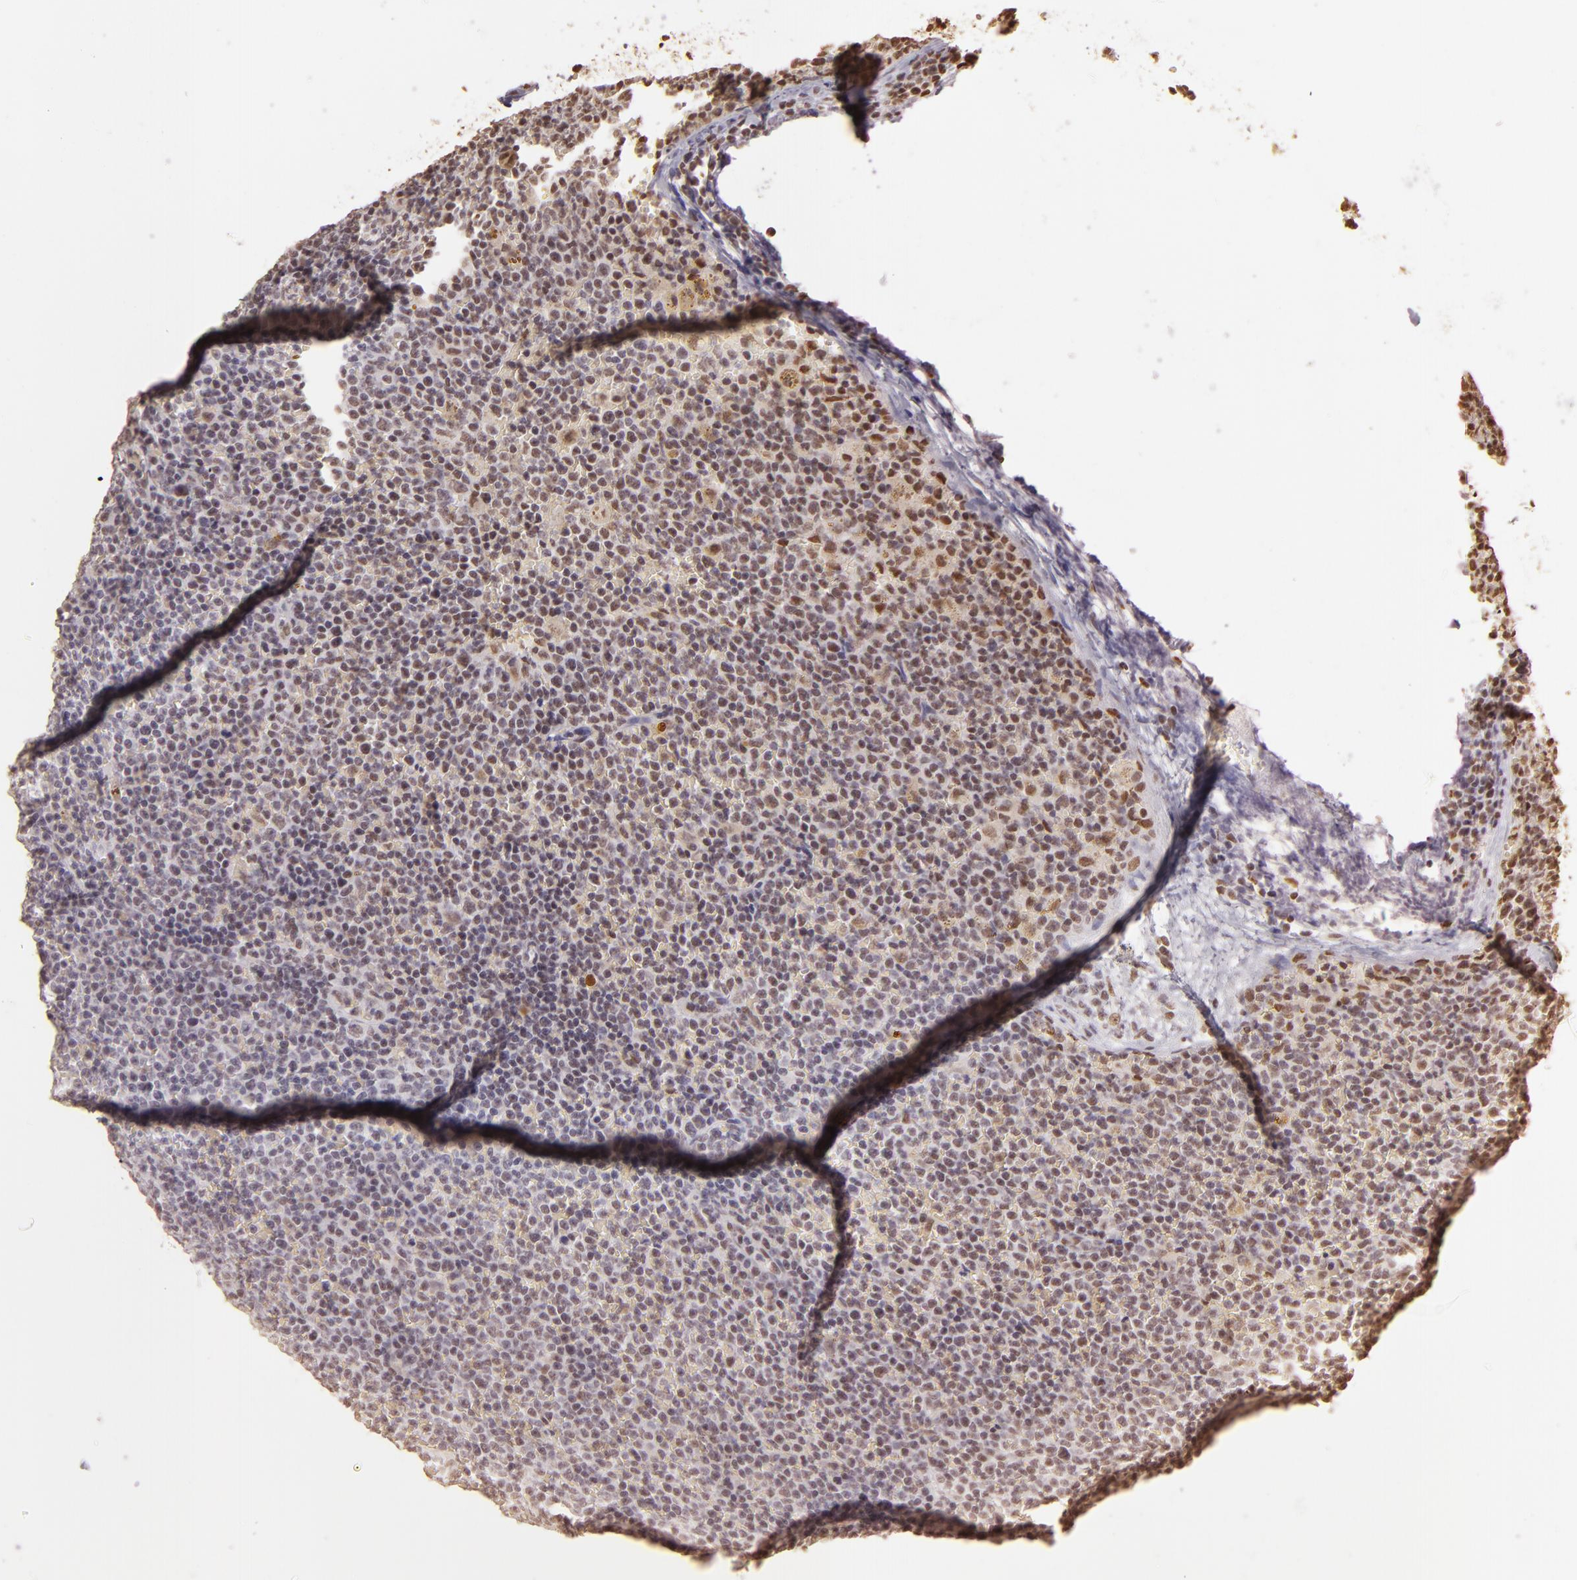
{"staining": {"intensity": "weak", "quantity": ">75%", "location": "nuclear"}, "tissue": "lymphoma", "cell_type": "Tumor cells", "image_type": "cancer", "snomed": [{"axis": "morphology", "description": "Malignant lymphoma, non-Hodgkin's type, Low grade"}, {"axis": "topography", "description": "Lymph node"}], "caption": "The immunohistochemical stain shows weak nuclear expression in tumor cells of malignant lymphoma, non-Hodgkin's type (low-grade) tissue. Using DAB (3,3'-diaminobenzidine) (brown) and hematoxylin (blue) stains, captured at high magnification using brightfield microscopy.", "gene": "PAPOLA", "patient": {"sex": "male", "age": 50}}